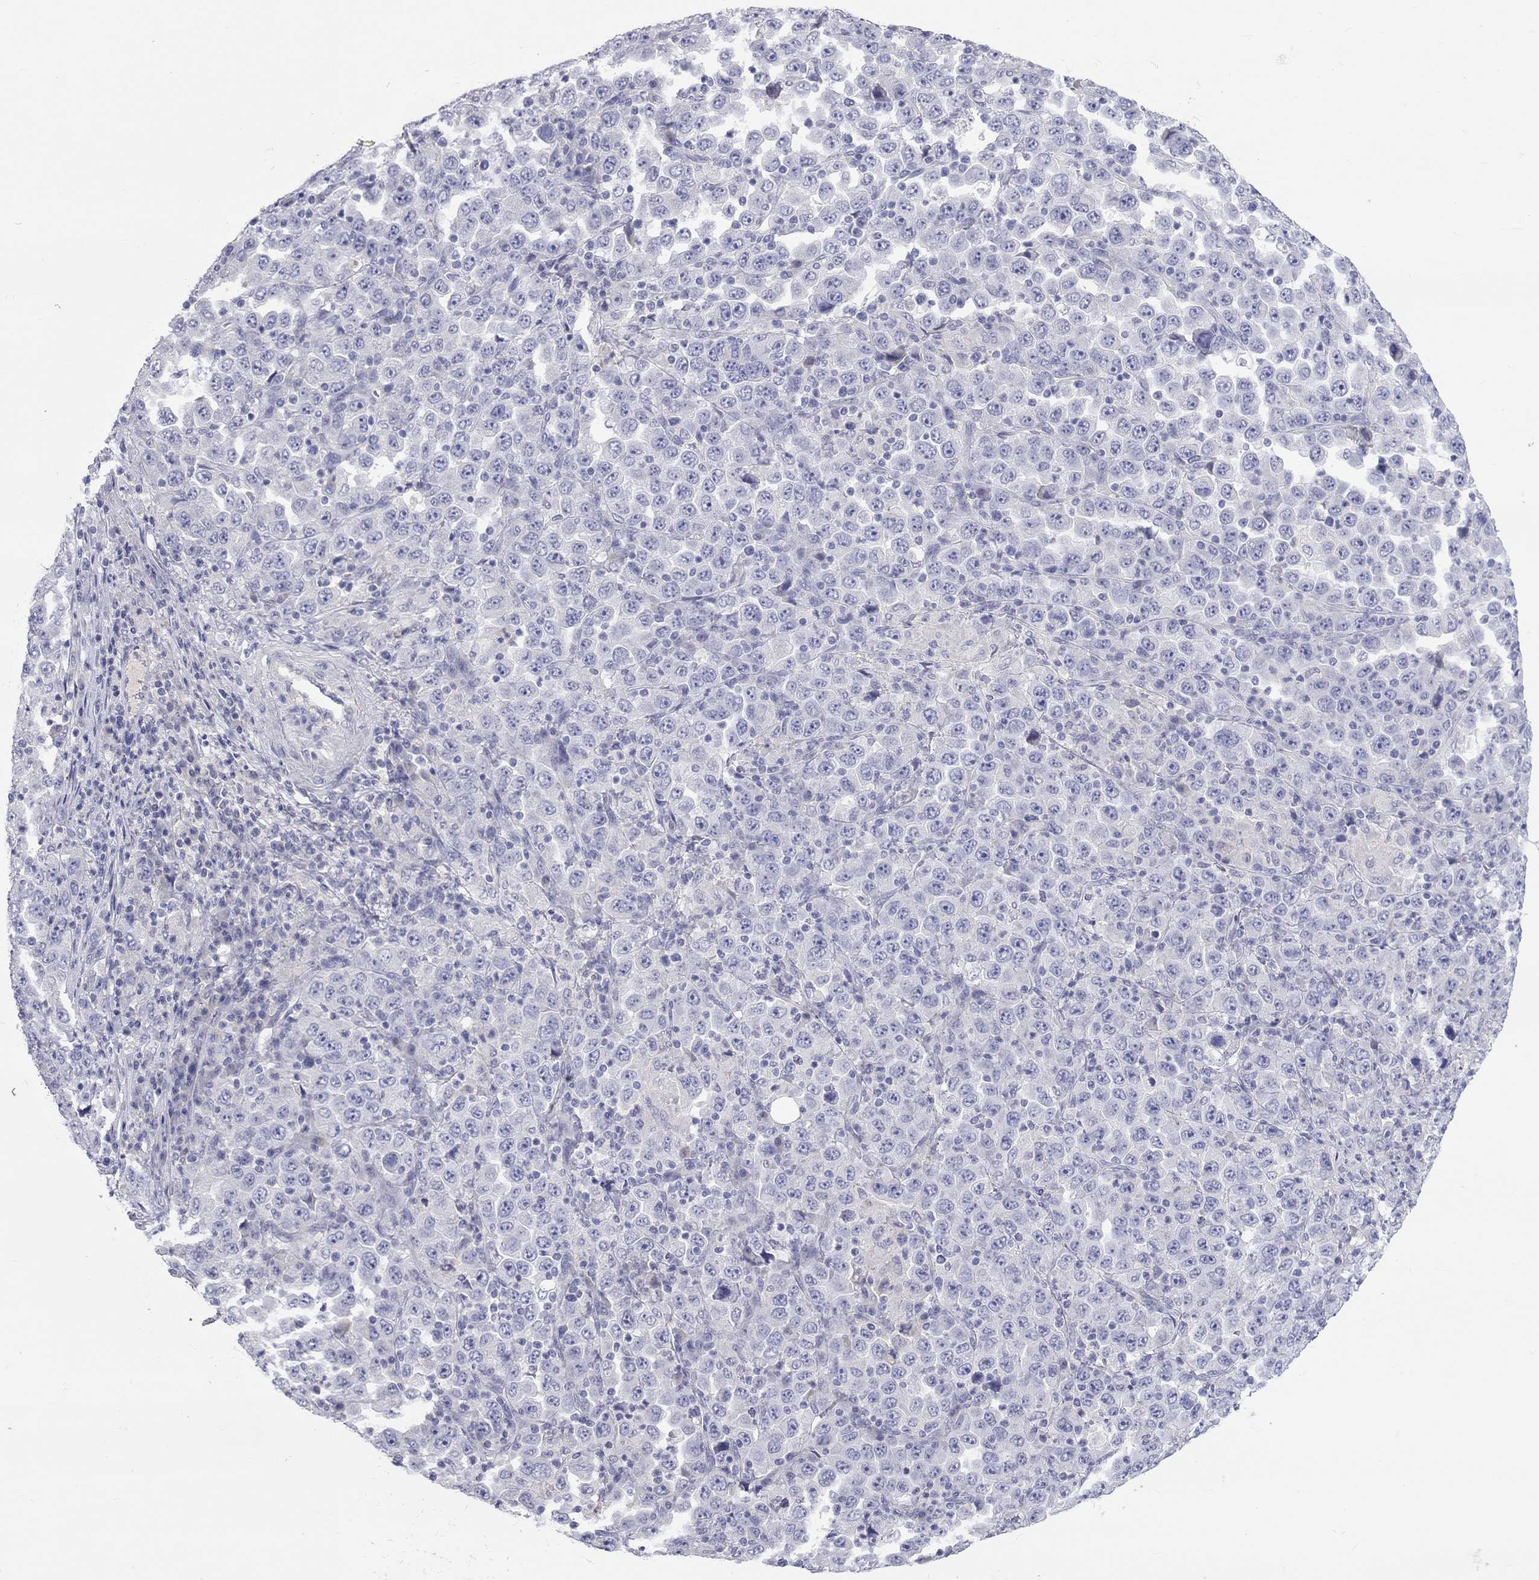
{"staining": {"intensity": "negative", "quantity": "none", "location": "none"}, "tissue": "stomach cancer", "cell_type": "Tumor cells", "image_type": "cancer", "snomed": [{"axis": "morphology", "description": "Normal tissue, NOS"}, {"axis": "morphology", "description": "Adenocarcinoma, NOS"}, {"axis": "topography", "description": "Stomach, upper"}, {"axis": "topography", "description": "Stomach"}], "caption": "Immunohistochemical staining of human stomach cancer demonstrates no significant expression in tumor cells.", "gene": "ST7L", "patient": {"sex": "male", "age": 59}}